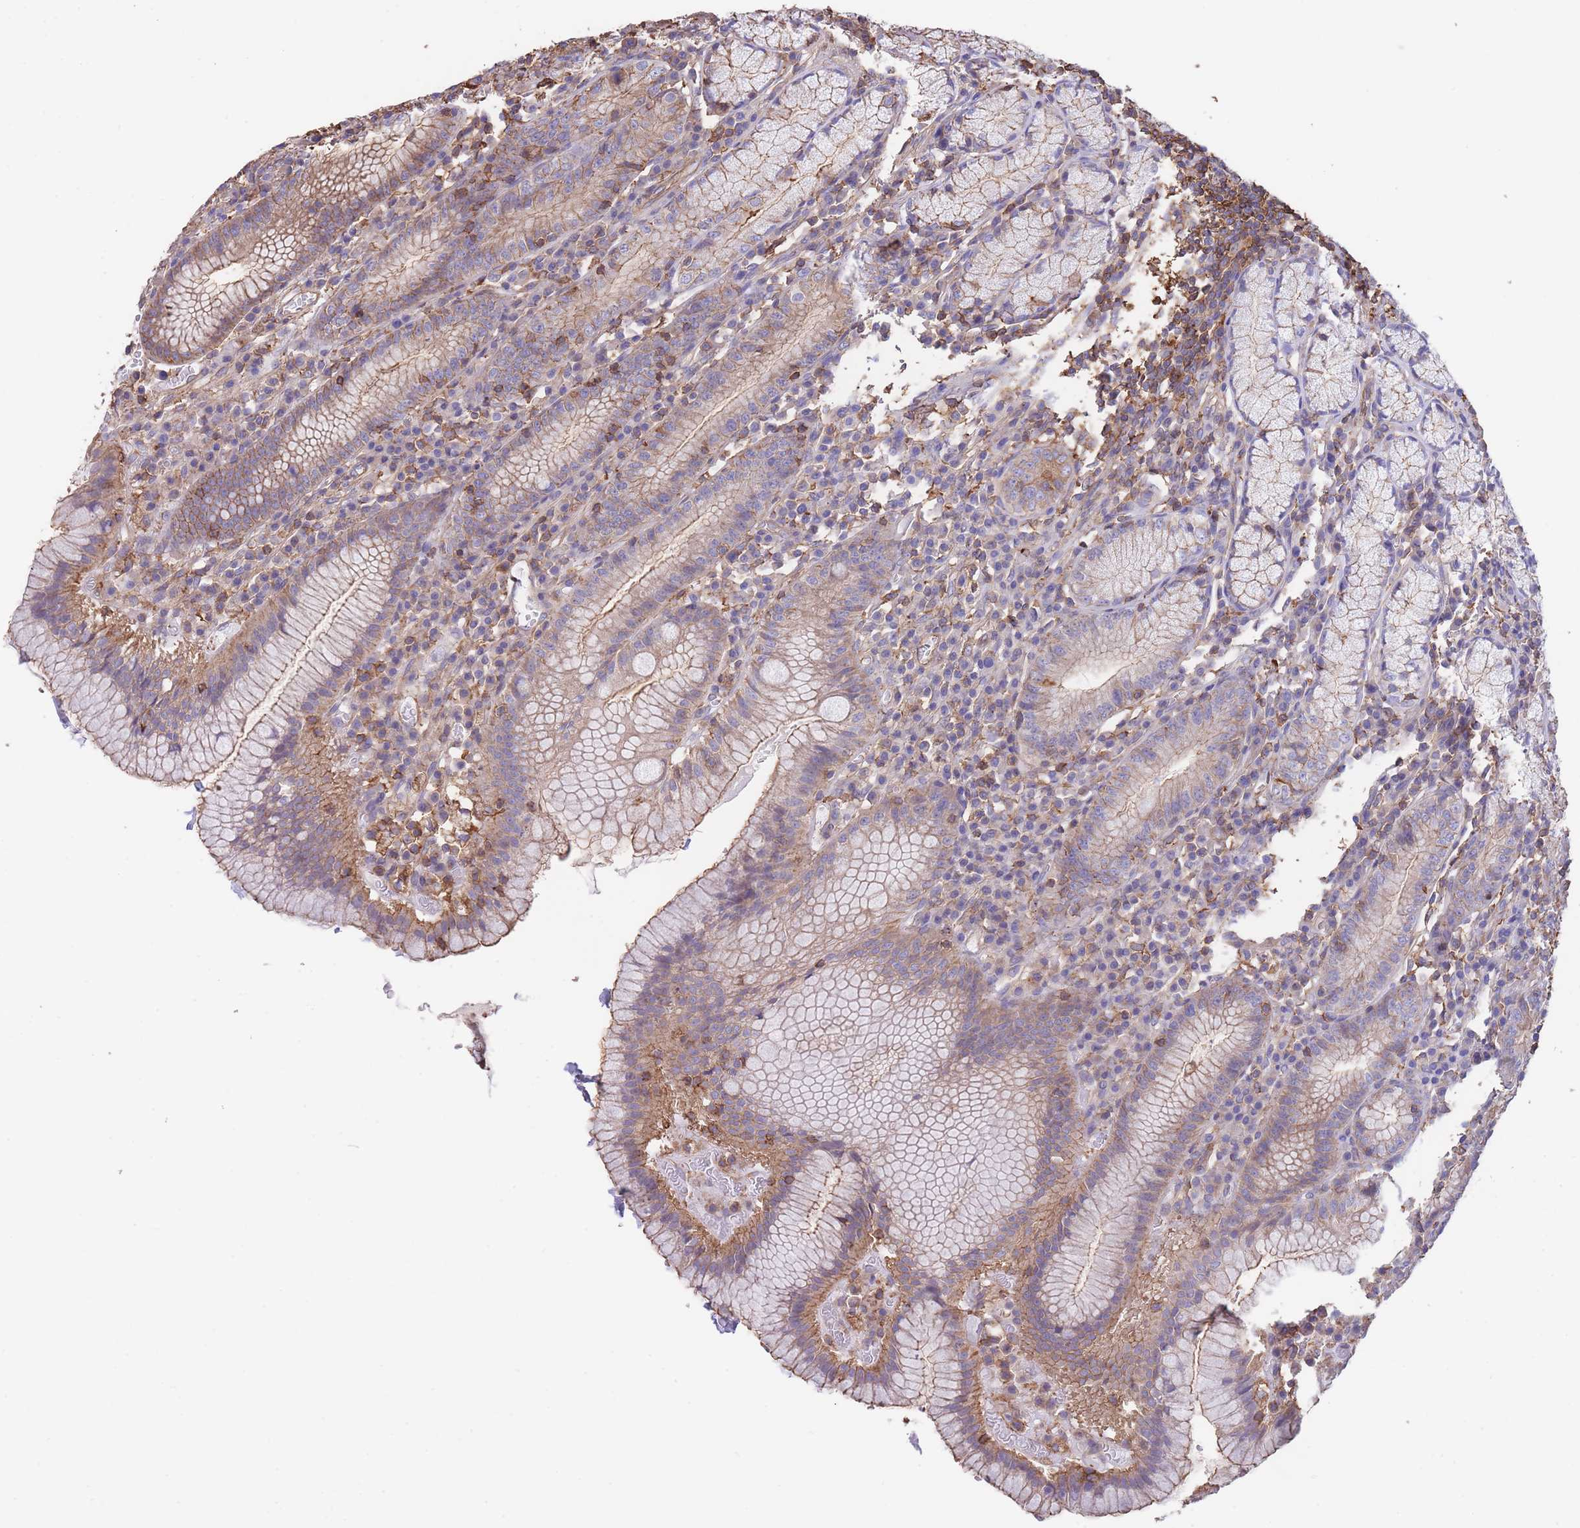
{"staining": {"intensity": "moderate", "quantity": "25%-75%", "location": "cytoplasmic/membranous"}, "tissue": "stomach", "cell_type": "Glandular cells", "image_type": "normal", "snomed": [{"axis": "morphology", "description": "Normal tissue, NOS"}, {"axis": "topography", "description": "Stomach"}], "caption": "This photomicrograph demonstrates unremarkable stomach stained with immunohistochemistry (IHC) to label a protein in brown. The cytoplasmic/membranous of glandular cells show moderate positivity for the protein. Nuclei are counter-stained blue.", "gene": "LRRN4CL", "patient": {"sex": "male", "age": 55}}